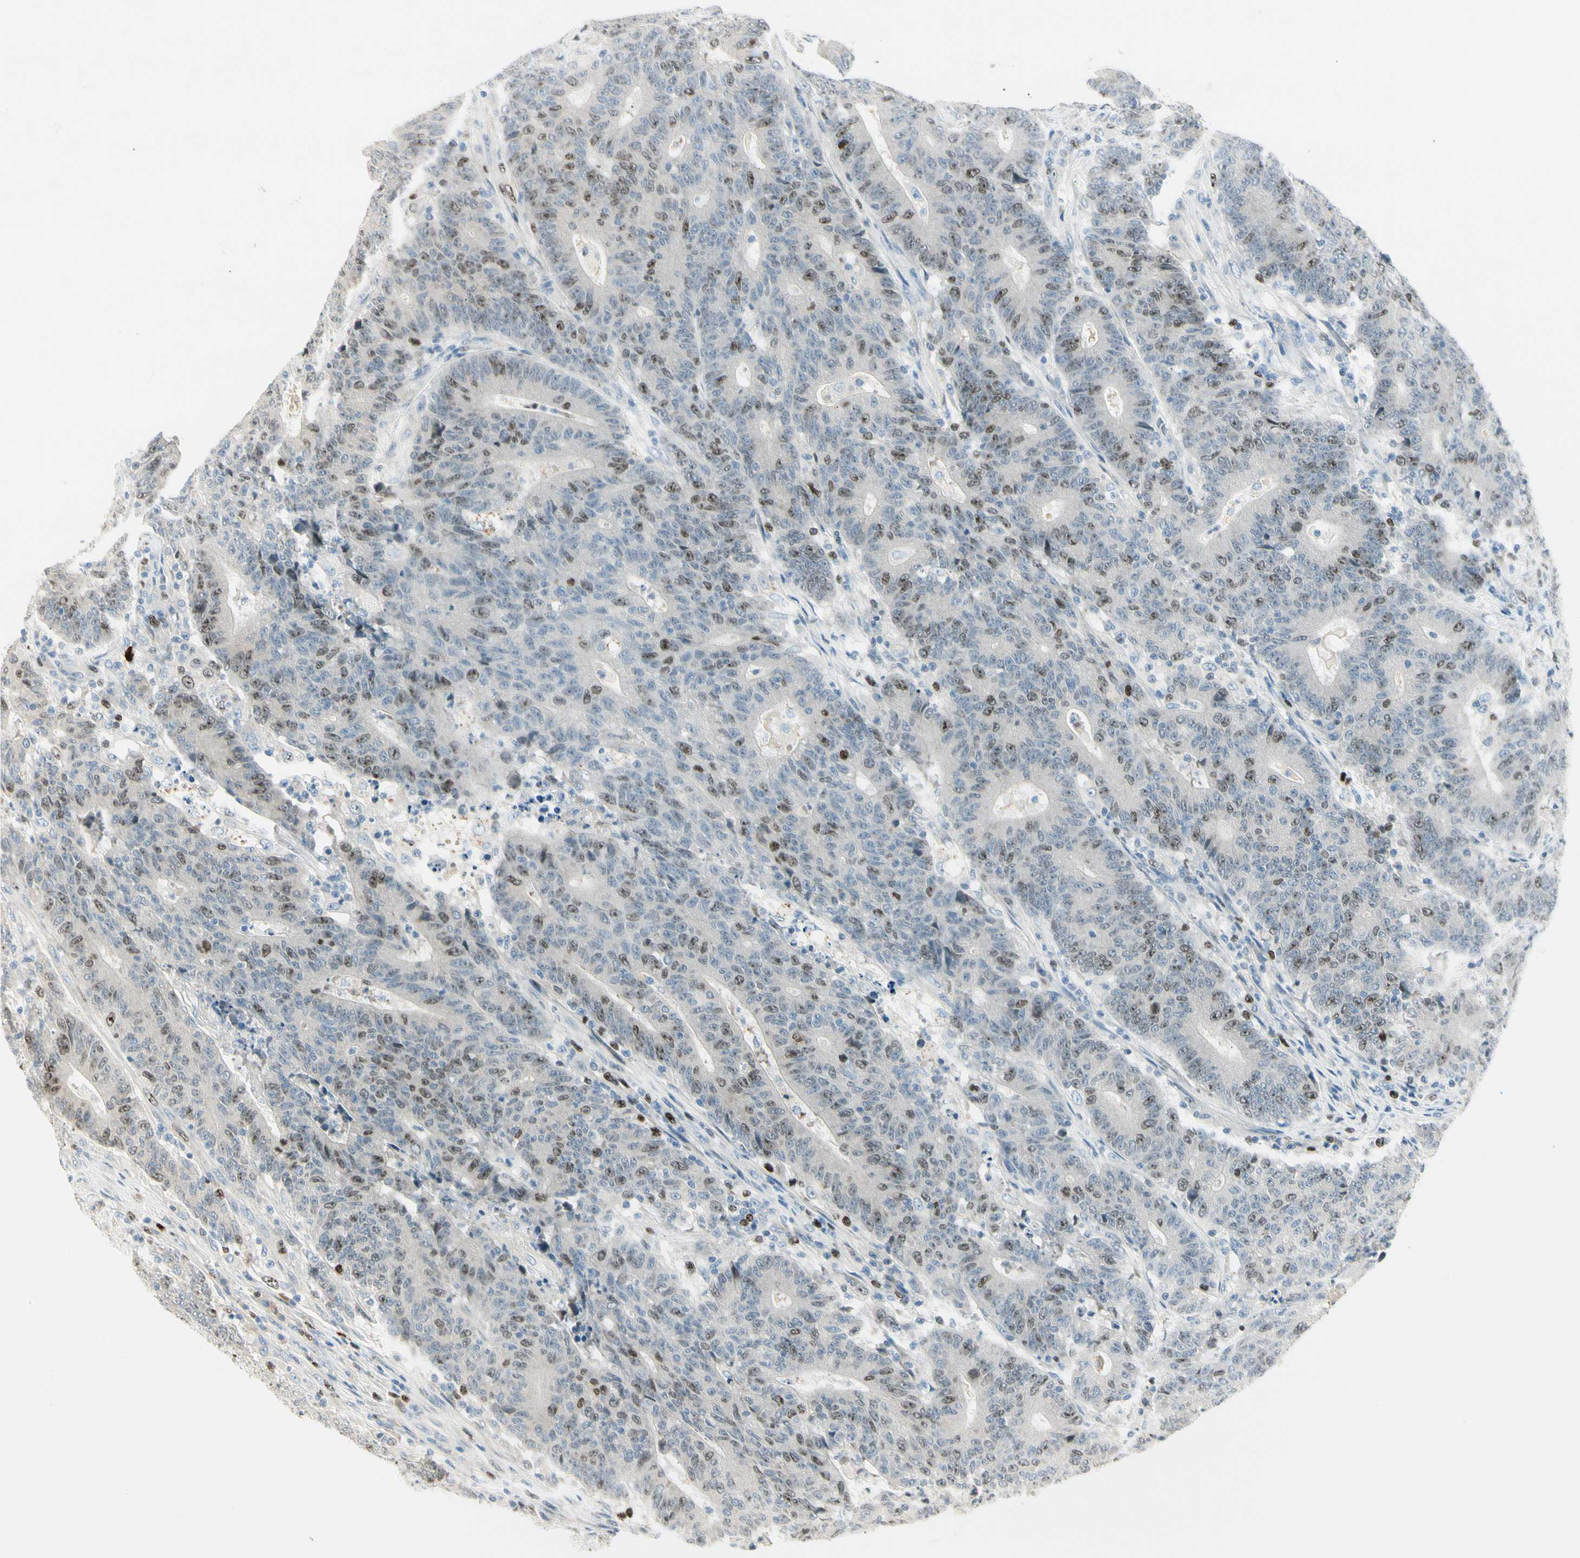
{"staining": {"intensity": "moderate", "quantity": "<25%", "location": "nuclear"}, "tissue": "colorectal cancer", "cell_type": "Tumor cells", "image_type": "cancer", "snomed": [{"axis": "morphology", "description": "Normal tissue, NOS"}, {"axis": "morphology", "description": "Adenocarcinoma, NOS"}, {"axis": "topography", "description": "Colon"}], "caption": "High-magnification brightfield microscopy of colorectal cancer (adenocarcinoma) stained with DAB (3,3'-diaminobenzidine) (brown) and counterstained with hematoxylin (blue). tumor cells exhibit moderate nuclear positivity is appreciated in approximately<25% of cells.", "gene": "PITX1", "patient": {"sex": "female", "age": 75}}